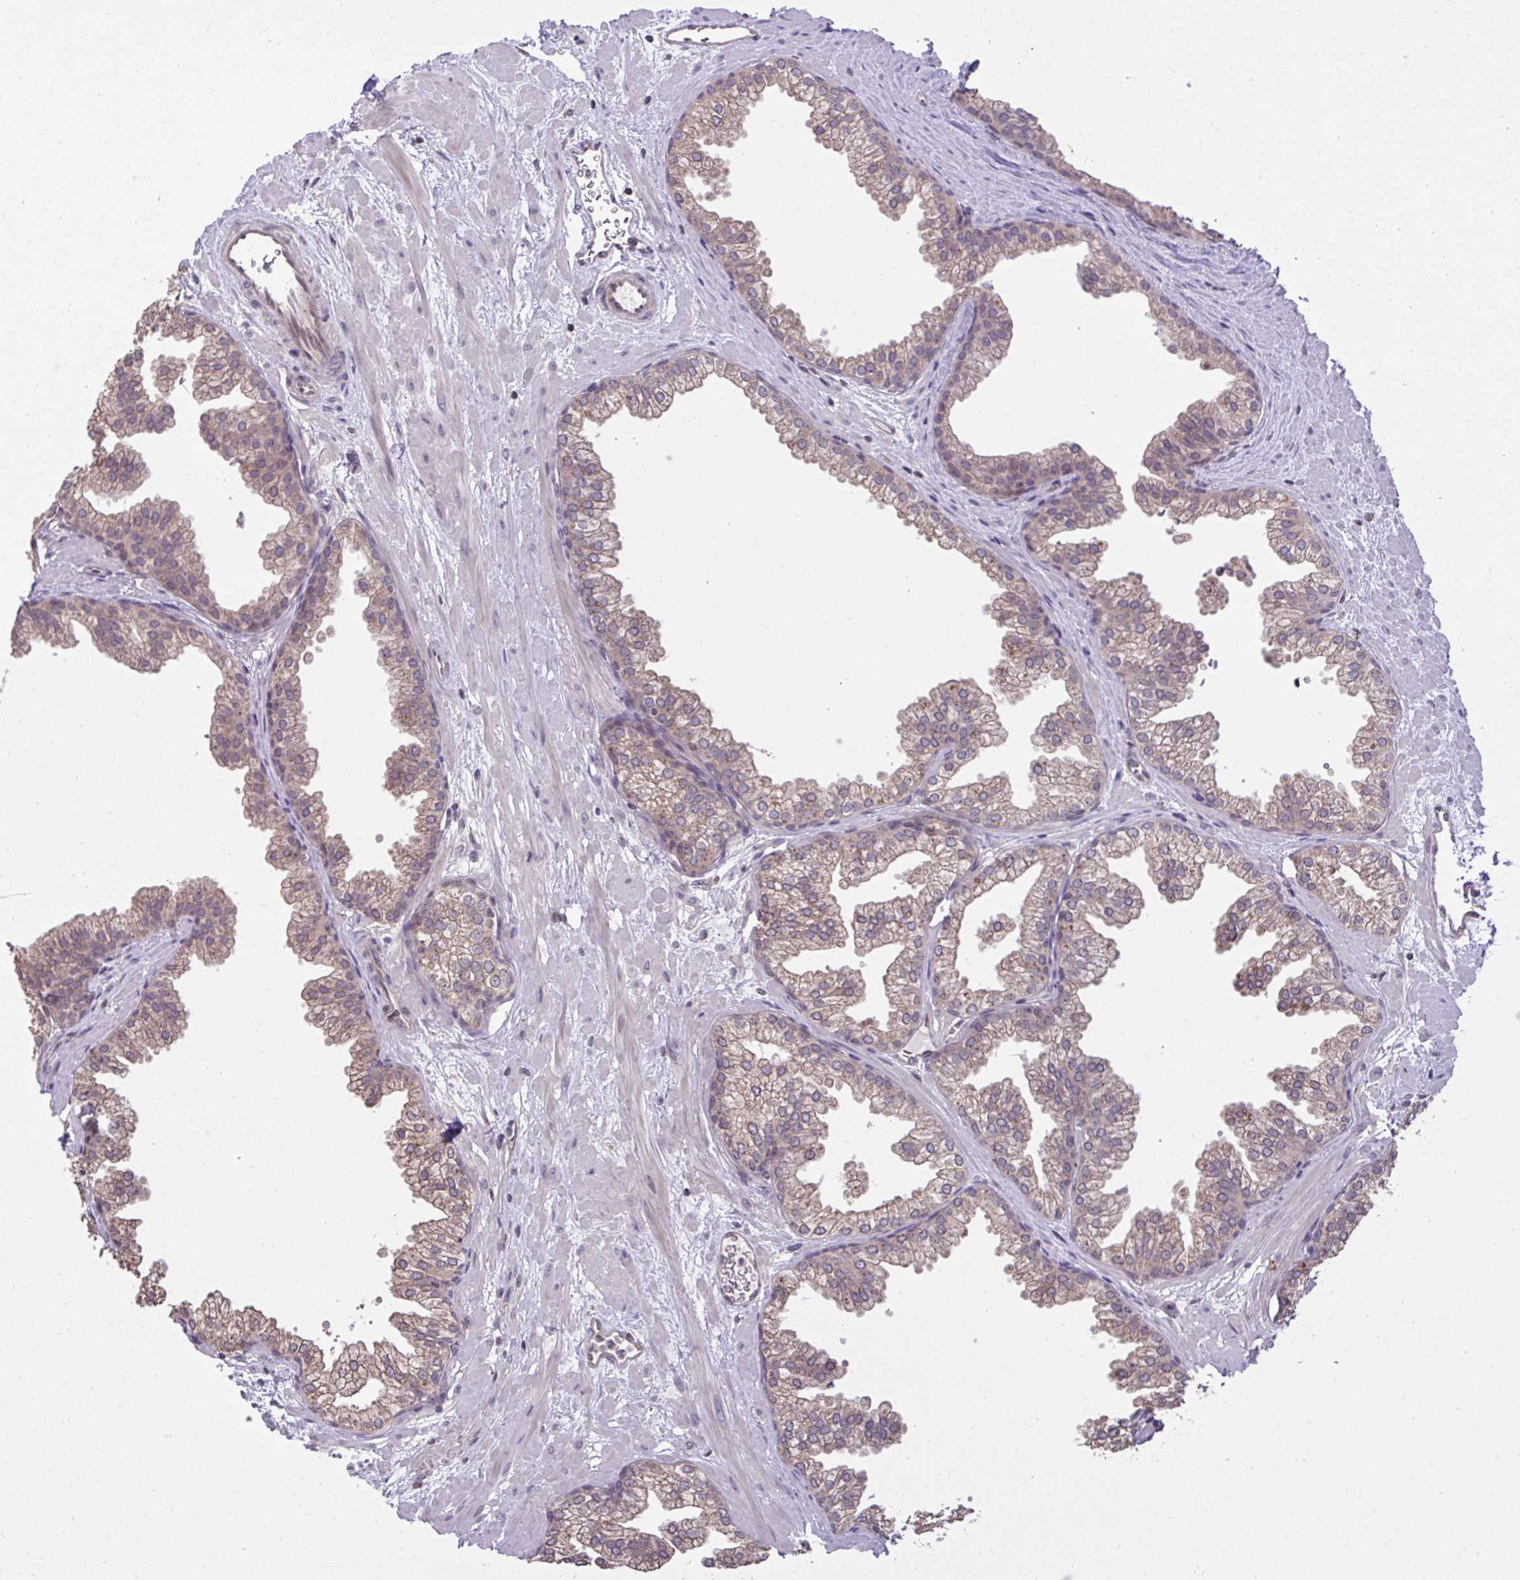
{"staining": {"intensity": "moderate", "quantity": ">75%", "location": "cytoplasmic/membranous"}, "tissue": "prostate", "cell_type": "Glandular cells", "image_type": "normal", "snomed": [{"axis": "morphology", "description": "Normal tissue, NOS"}, {"axis": "topography", "description": "Prostate"}], "caption": "Protein expression analysis of normal prostate shows moderate cytoplasmic/membranous expression in approximately >75% of glandular cells.", "gene": "CYP20A1", "patient": {"sex": "male", "age": 37}}